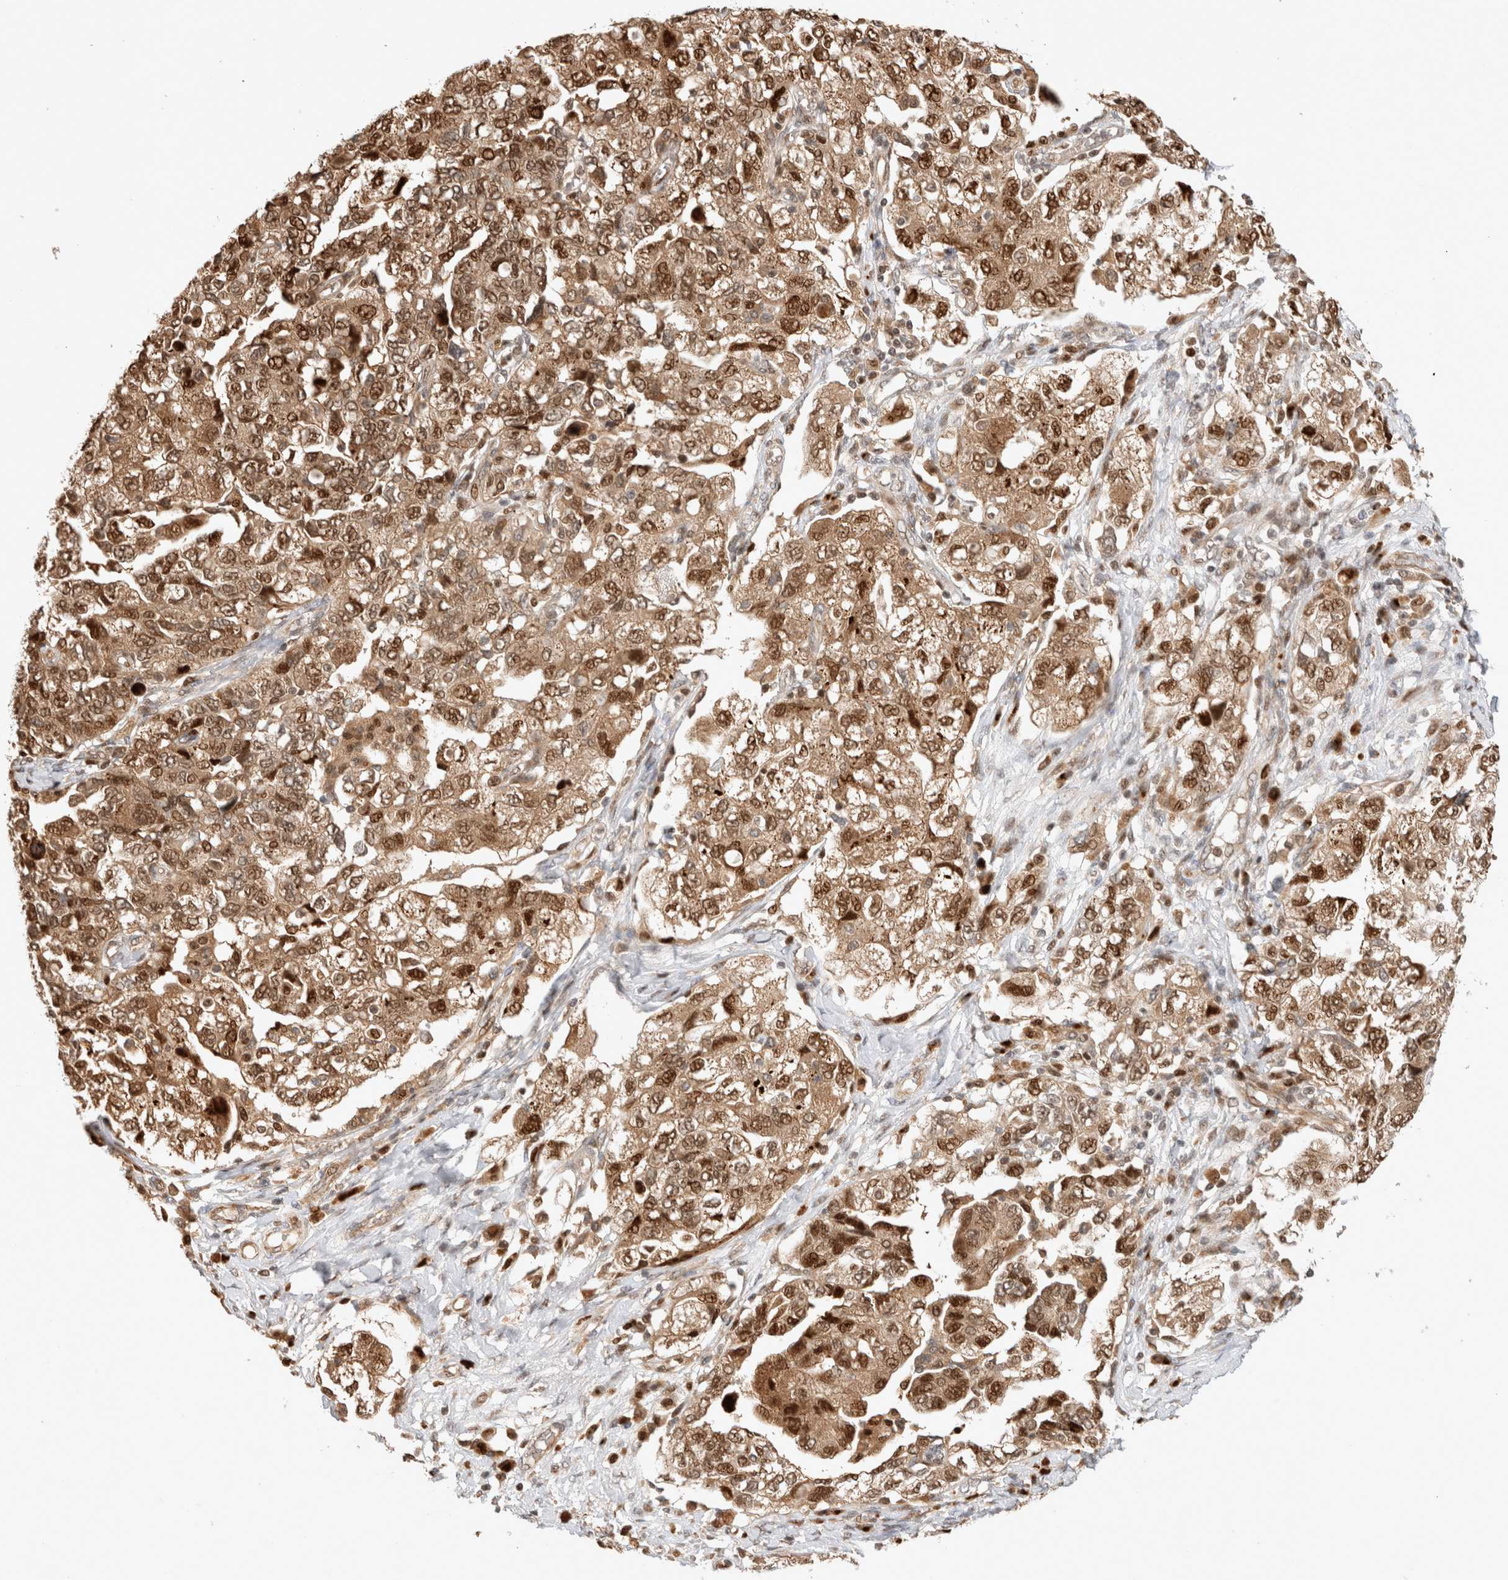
{"staining": {"intensity": "moderate", "quantity": ">75%", "location": "cytoplasmic/membranous,nuclear"}, "tissue": "ovarian cancer", "cell_type": "Tumor cells", "image_type": "cancer", "snomed": [{"axis": "morphology", "description": "Carcinoma, NOS"}, {"axis": "morphology", "description": "Cystadenocarcinoma, serous, NOS"}, {"axis": "topography", "description": "Ovary"}], "caption": "A brown stain labels moderate cytoplasmic/membranous and nuclear staining of a protein in carcinoma (ovarian) tumor cells.", "gene": "OTUD6B", "patient": {"sex": "female", "age": 69}}